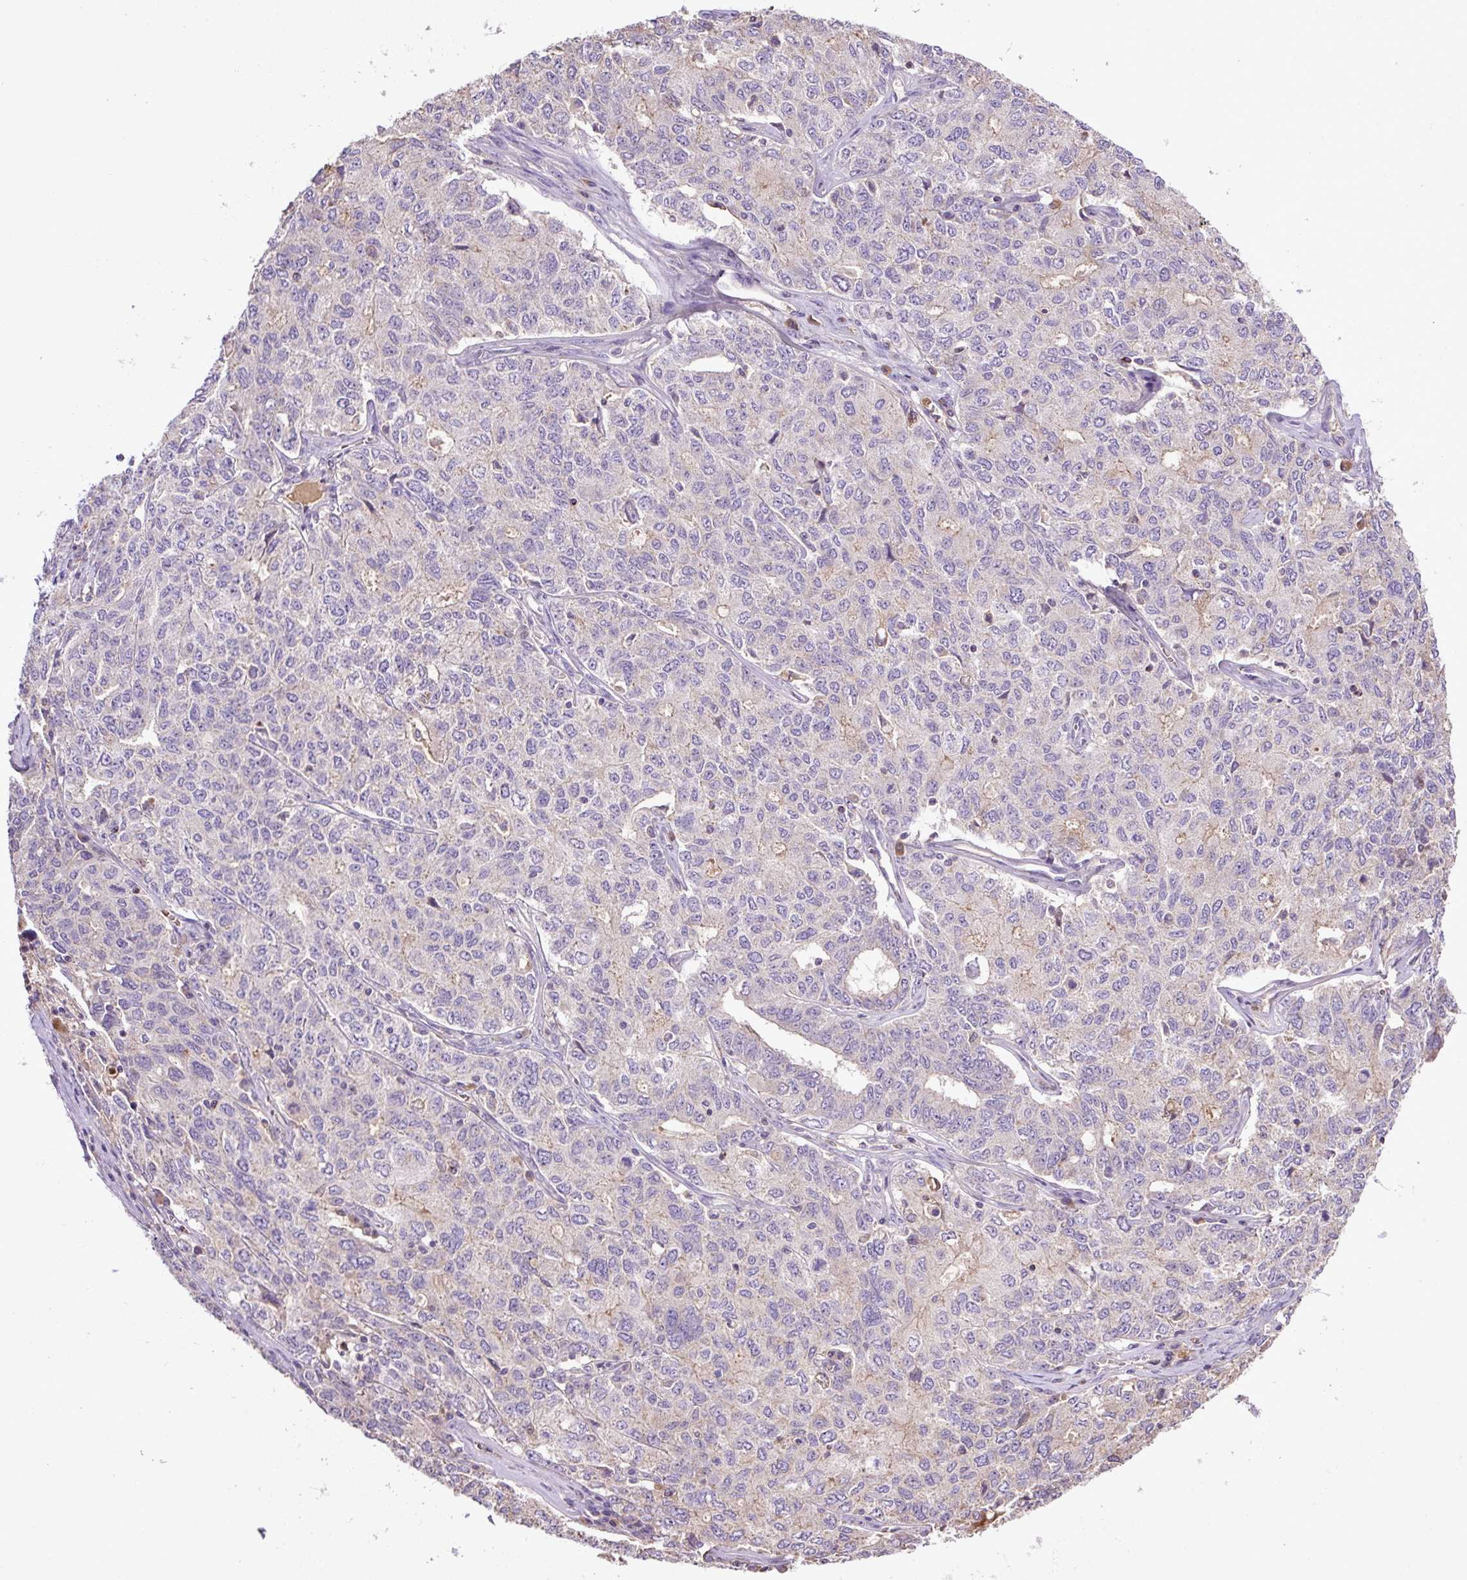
{"staining": {"intensity": "negative", "quantity": "none", "location": "none"}, "tissue": "ovarian cancer", "cell_type": "Tumor cells", "image_type": "cancer", "snomed": [{"axis": "morphology", "description": "Carcinoma, endometroid"}, {"axis": "topography", "description": "Ovary"}], "caption": "Immunohistochemical staining of endometroid carcinoma (ovarian) shows no significant positivity in tumor cells.", "gene": "CXCL13", "patient": {"sex": "female", "age": 62}}